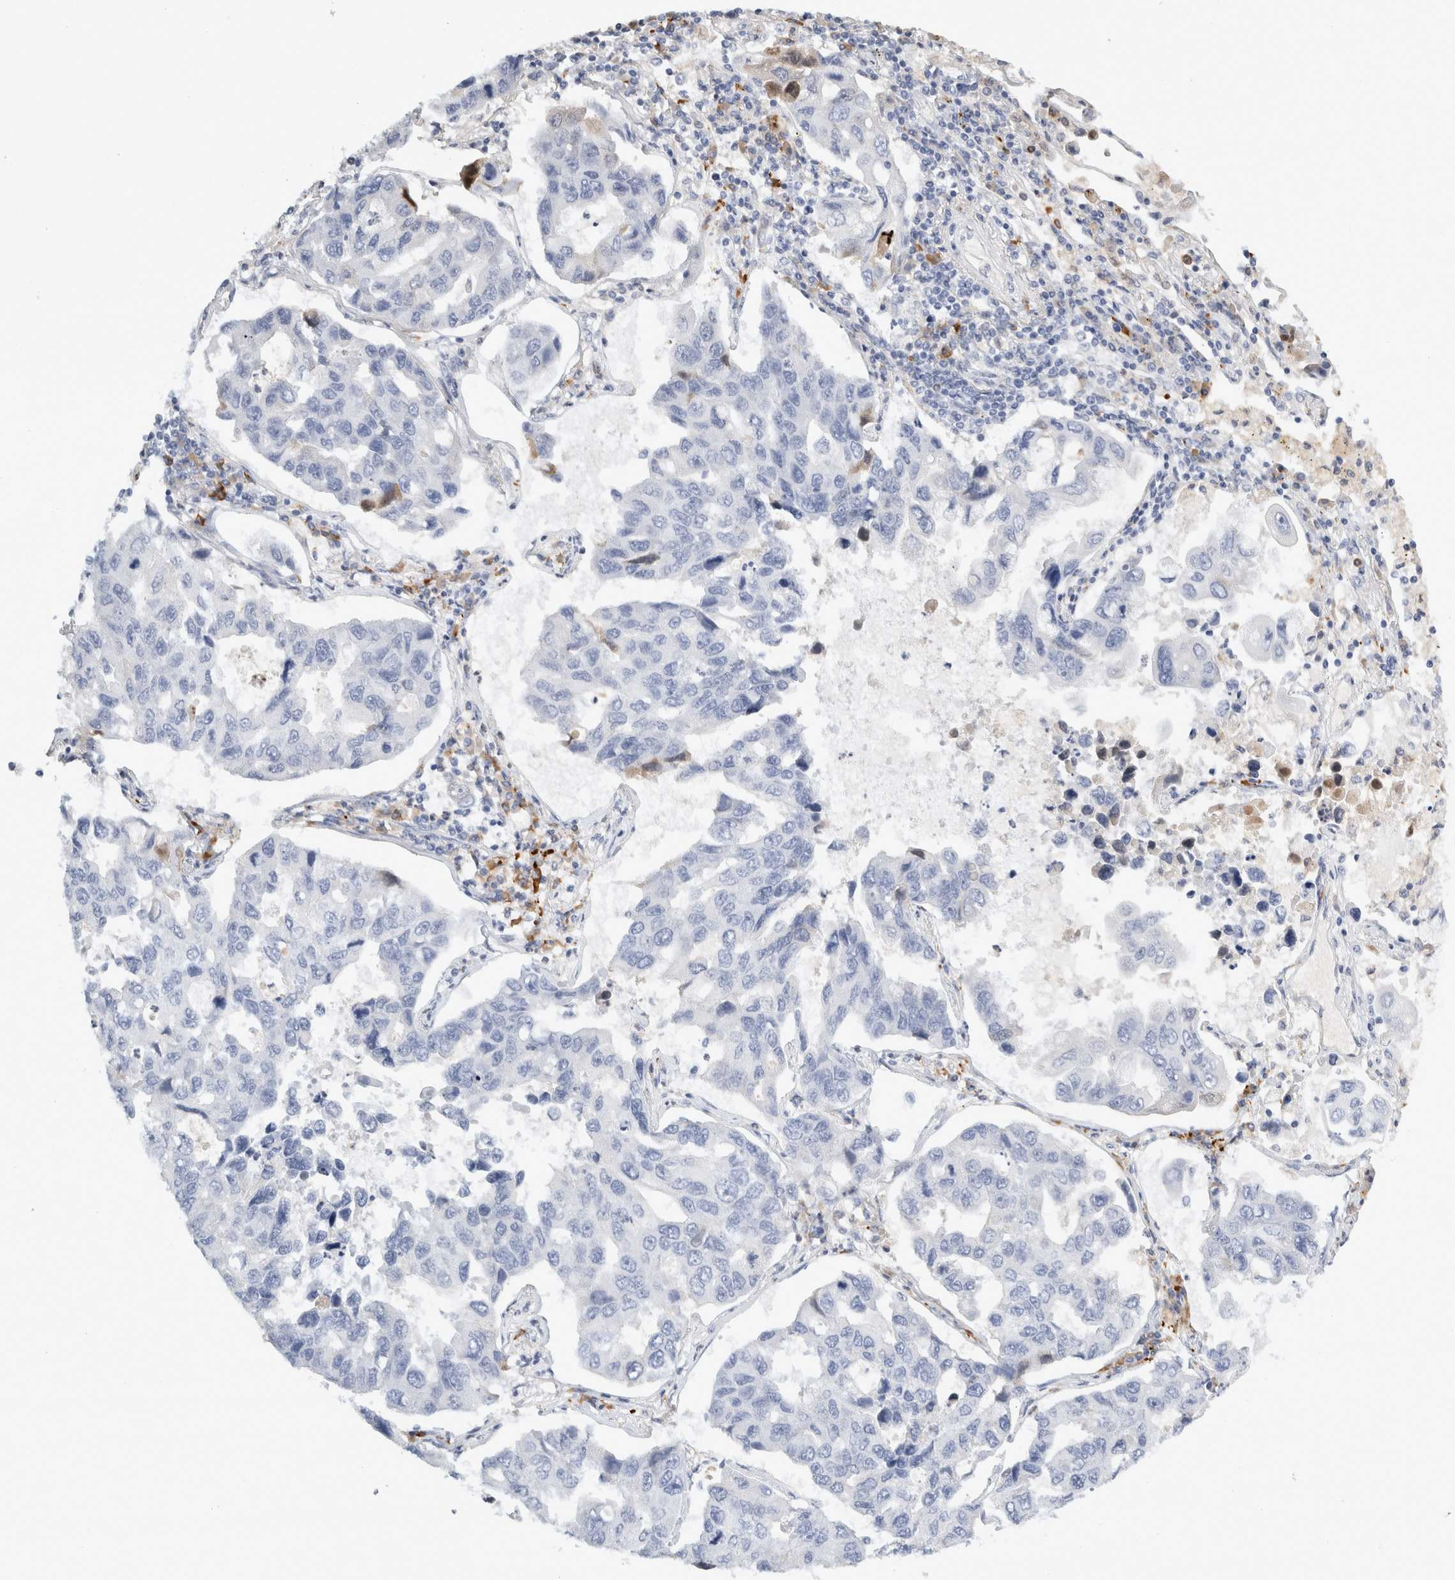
{"staining": {"intensity": "negative", "quantity": "none", "location": "none"}, "tissue": "lung cancer", "cell_type": "Tumor cells", "image_type": "cancer", "snomed": [{"axis": "morphology", "description": "Adenocarcinoma, NOS"}, {"axis": "topography", "description": "Lung"}], "caption": "DAB immunohistochemical staining of lung adenocarcinoma exhibits no significant positivity in tumor cells.", "gene": "FGL2", "patient": {"sex": "male", "age": 64}}